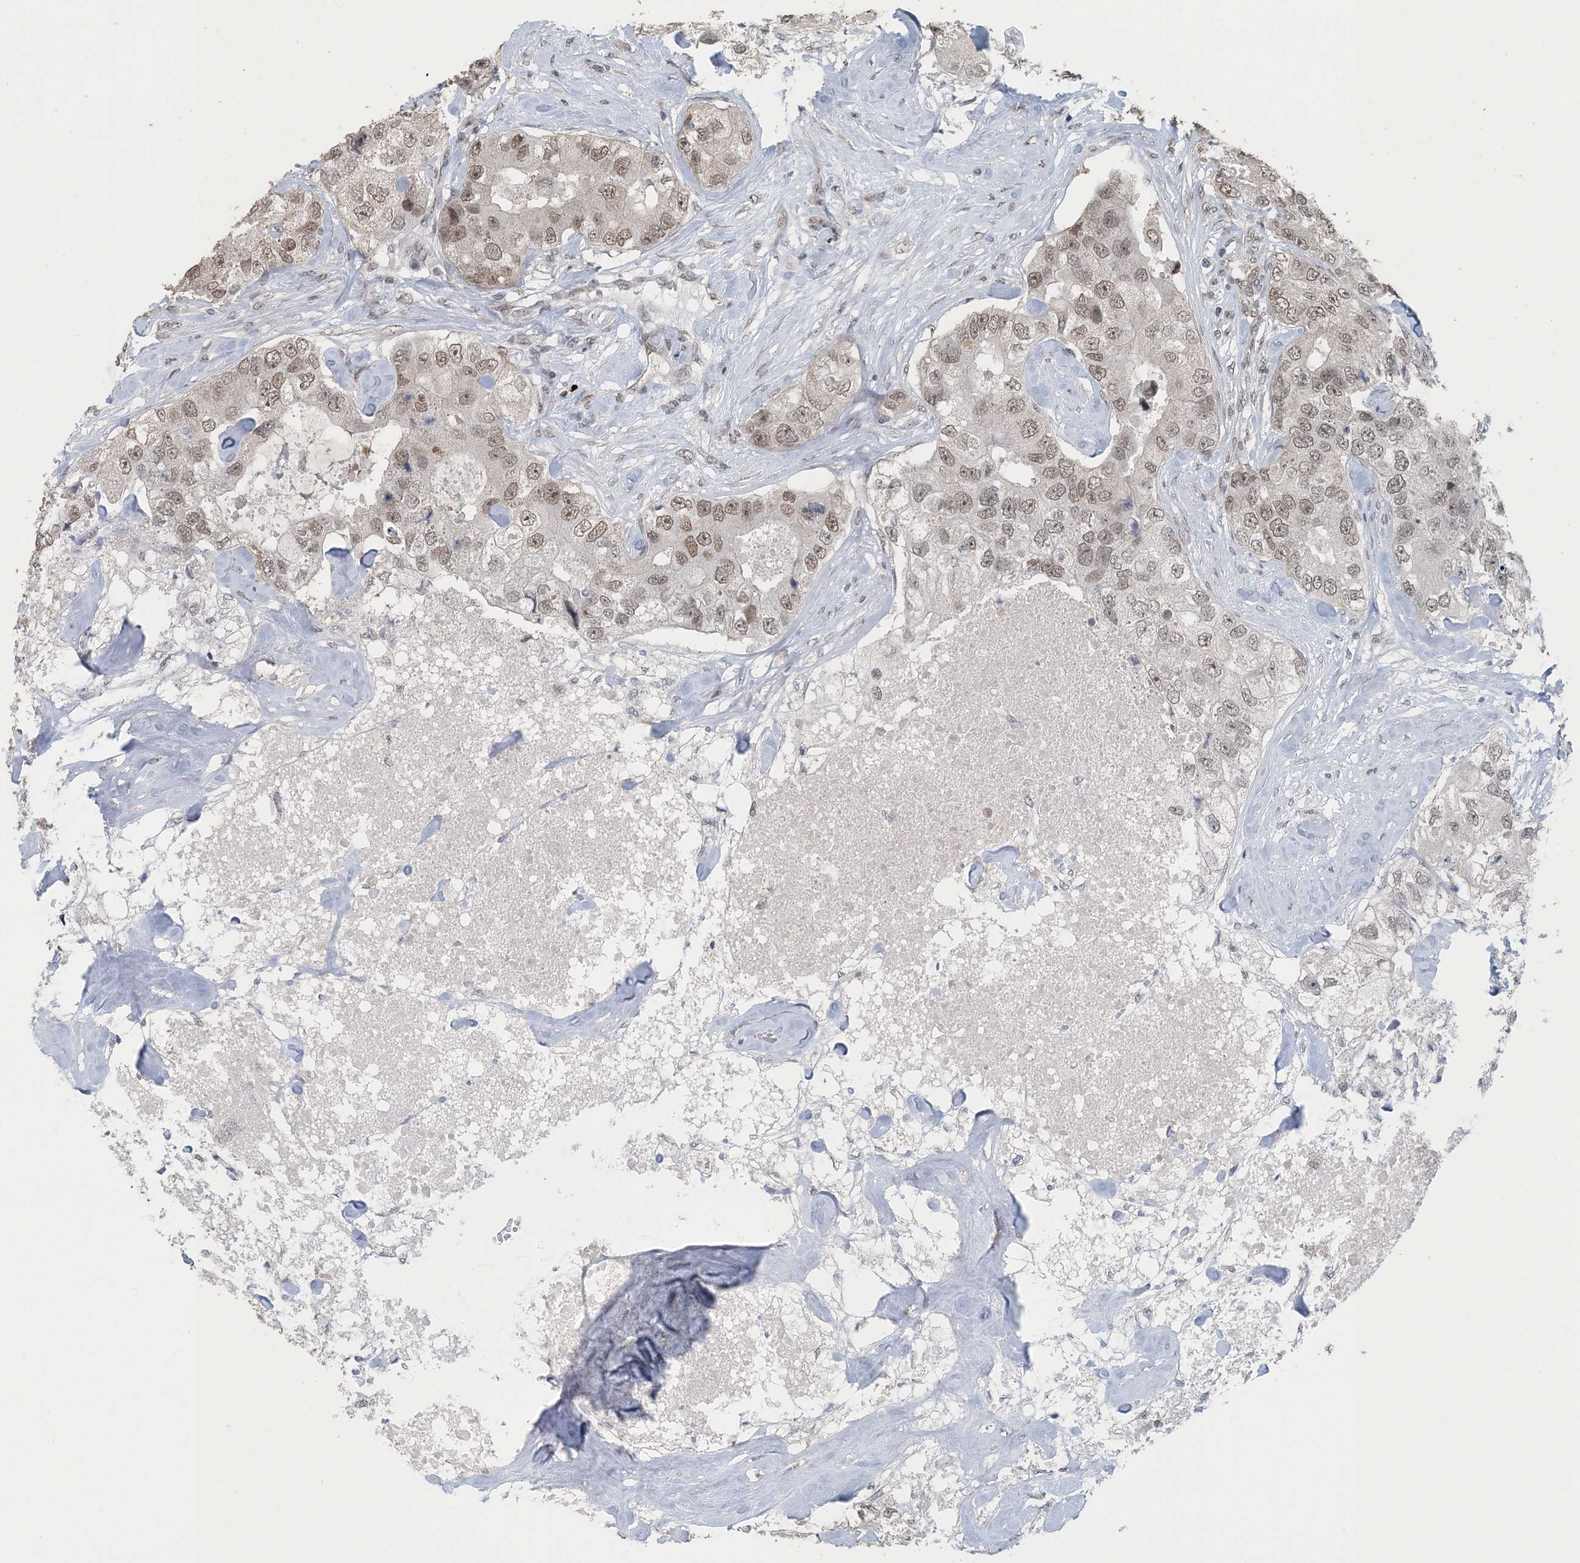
{"staining": {"intensity": "weak", "quantity": ">75%", "location": "nuclear"}, "tissue": "breast cancer", "cell_type": "Tumor cells", "image_type": "cancer", "snomed": [{"axis": "morphology", "description": "Duct carcinoma"}, {"axis": "topography", "description": "Breast"}], "caption": "Immunohistochemistry (IHC) (DAB) staining of human breast invasive ductal carcinoma exhibits weak nuclear protein expression in approximately >75% of tumor cells.", "gene": "MBD2", "patient": {"sex": "female", "age": 62}}